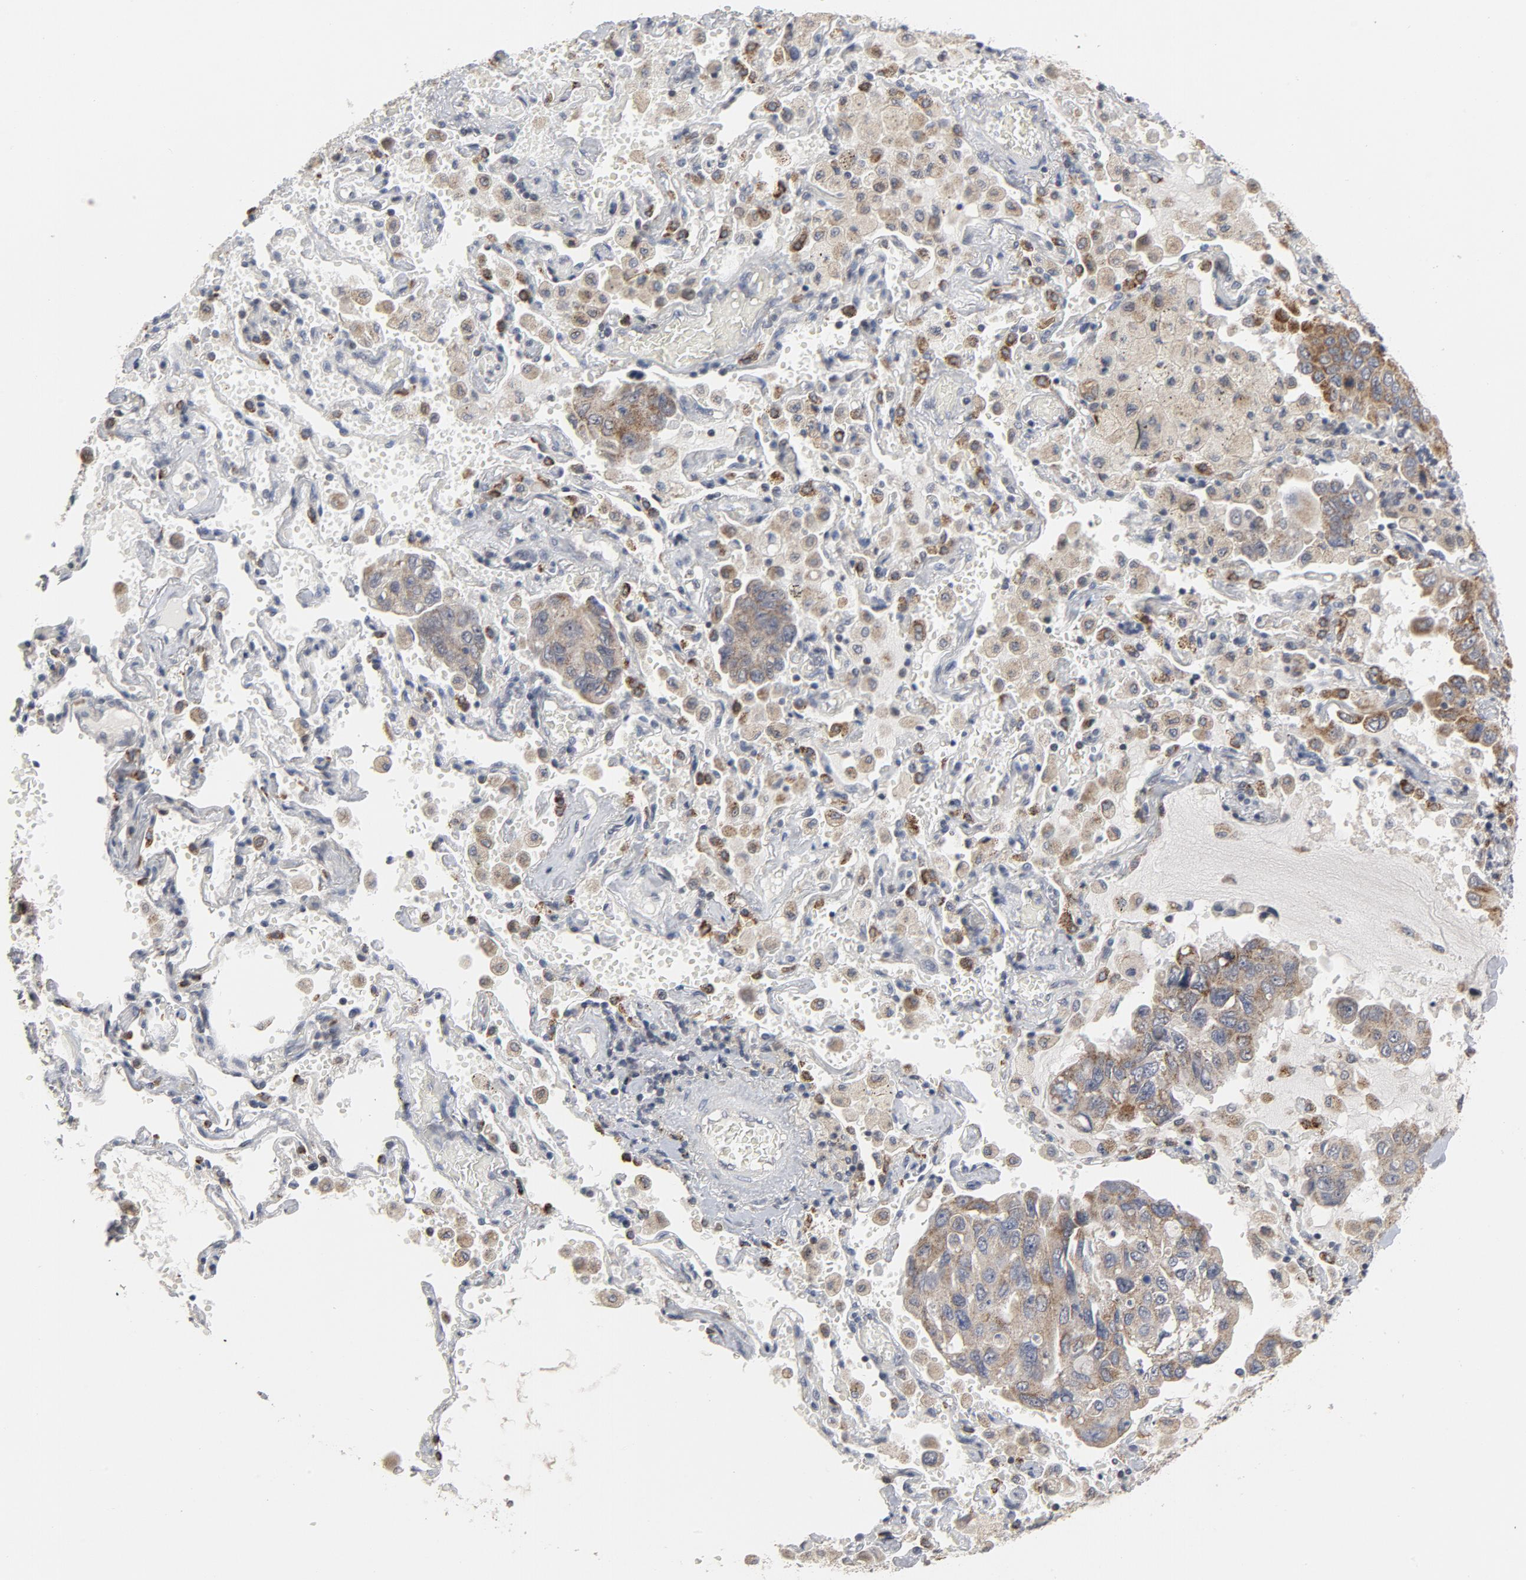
{"staining": {"intensity": "moderate", "quantity": ">75%", "location": "cytoplasmic/membranous"}, "tissue": "lung cancer", "cell_type": "Tumor cells", "image_type": "cancer", "snomed": [{"axis": "morphology", "description": "Adenocarcinoma, NOS"}, {"axis": "topography", "description": "Lung"}], "caption": "IHC histopathology image of neoplastic tissue: human lung cancer stained using IHC shows medium levels of moderate protein expression localized specifically in the cytoplasmic/membranous of tumor cells, appearing as a cytoplasmic/membranous brown color.", "gene": "PPP1R1B", "patient": {"sex": "male", "age": 64}}